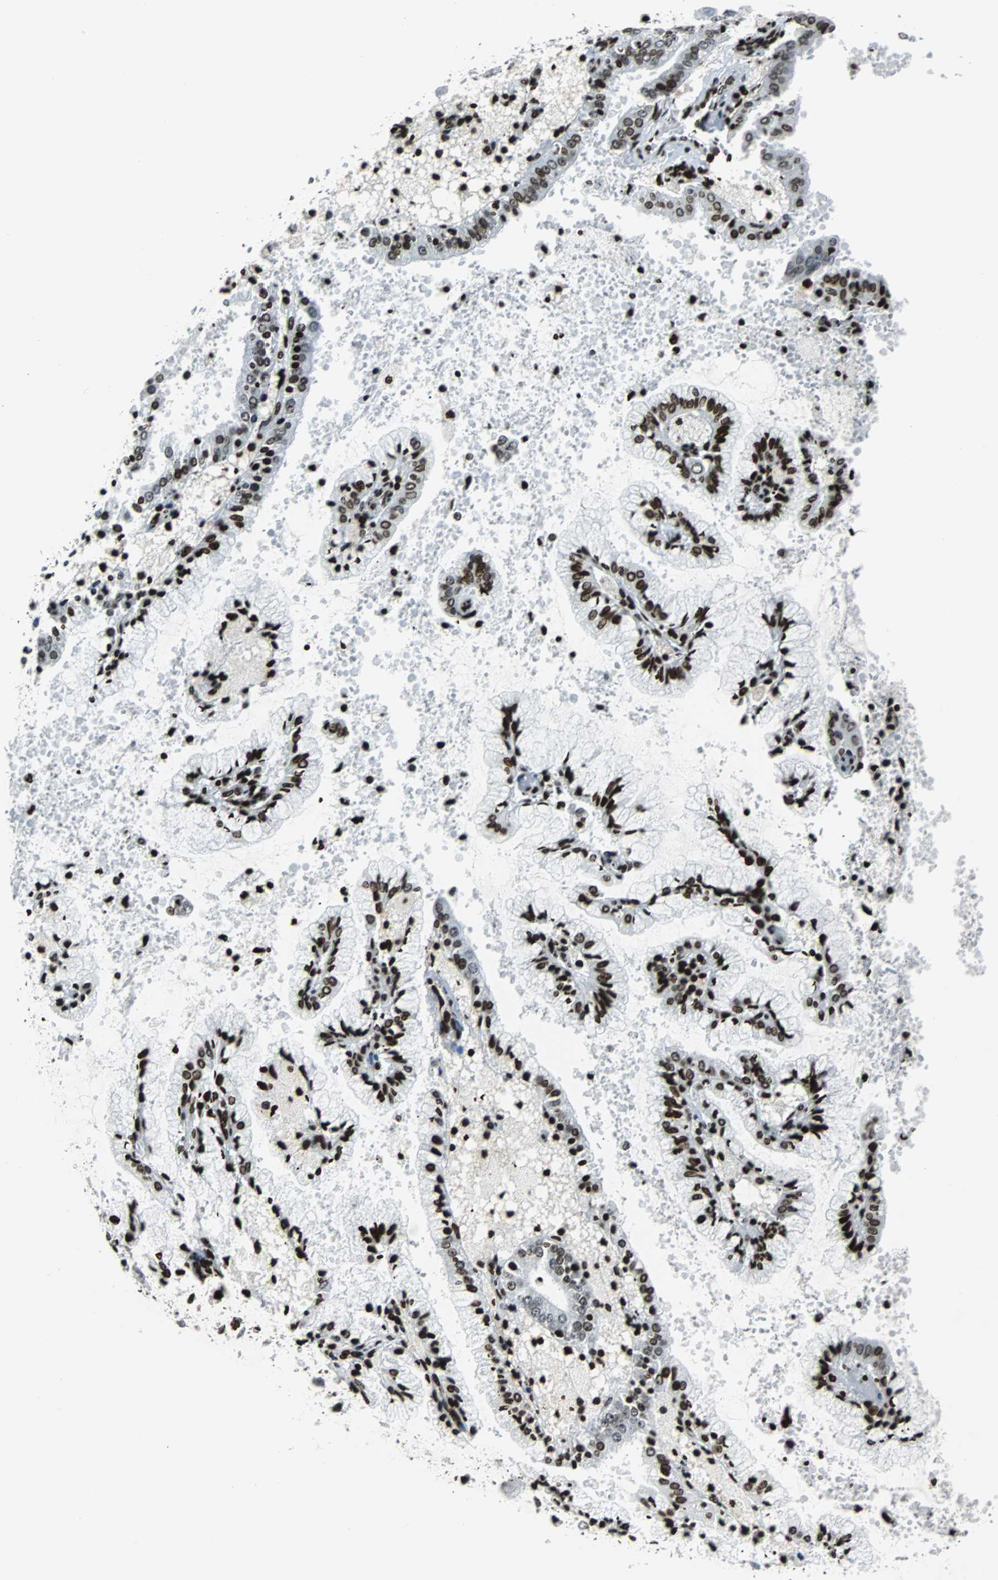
{"staining": {"intensity": "strong", "quantity": ">75%", "location": "nuclear"}, "tissue": "endometrial cancer", "cell_type": "Tumor cells", "image_type": "cancer", "snomed": [{"axis": "morphology", "description": "Adenocarcinoma, NOS"}, {"axis": "topography", "description": "Endometrium"}], "caption": "Immunohistochemistry (IHC) micrograph of human endometrial cancer stained for a protein (brown), which displays high levels of strong nuclear staining in about >75% of tumor cells.", "gene": "ZNF131", "patient": {"sex": "female", "age": 63}}